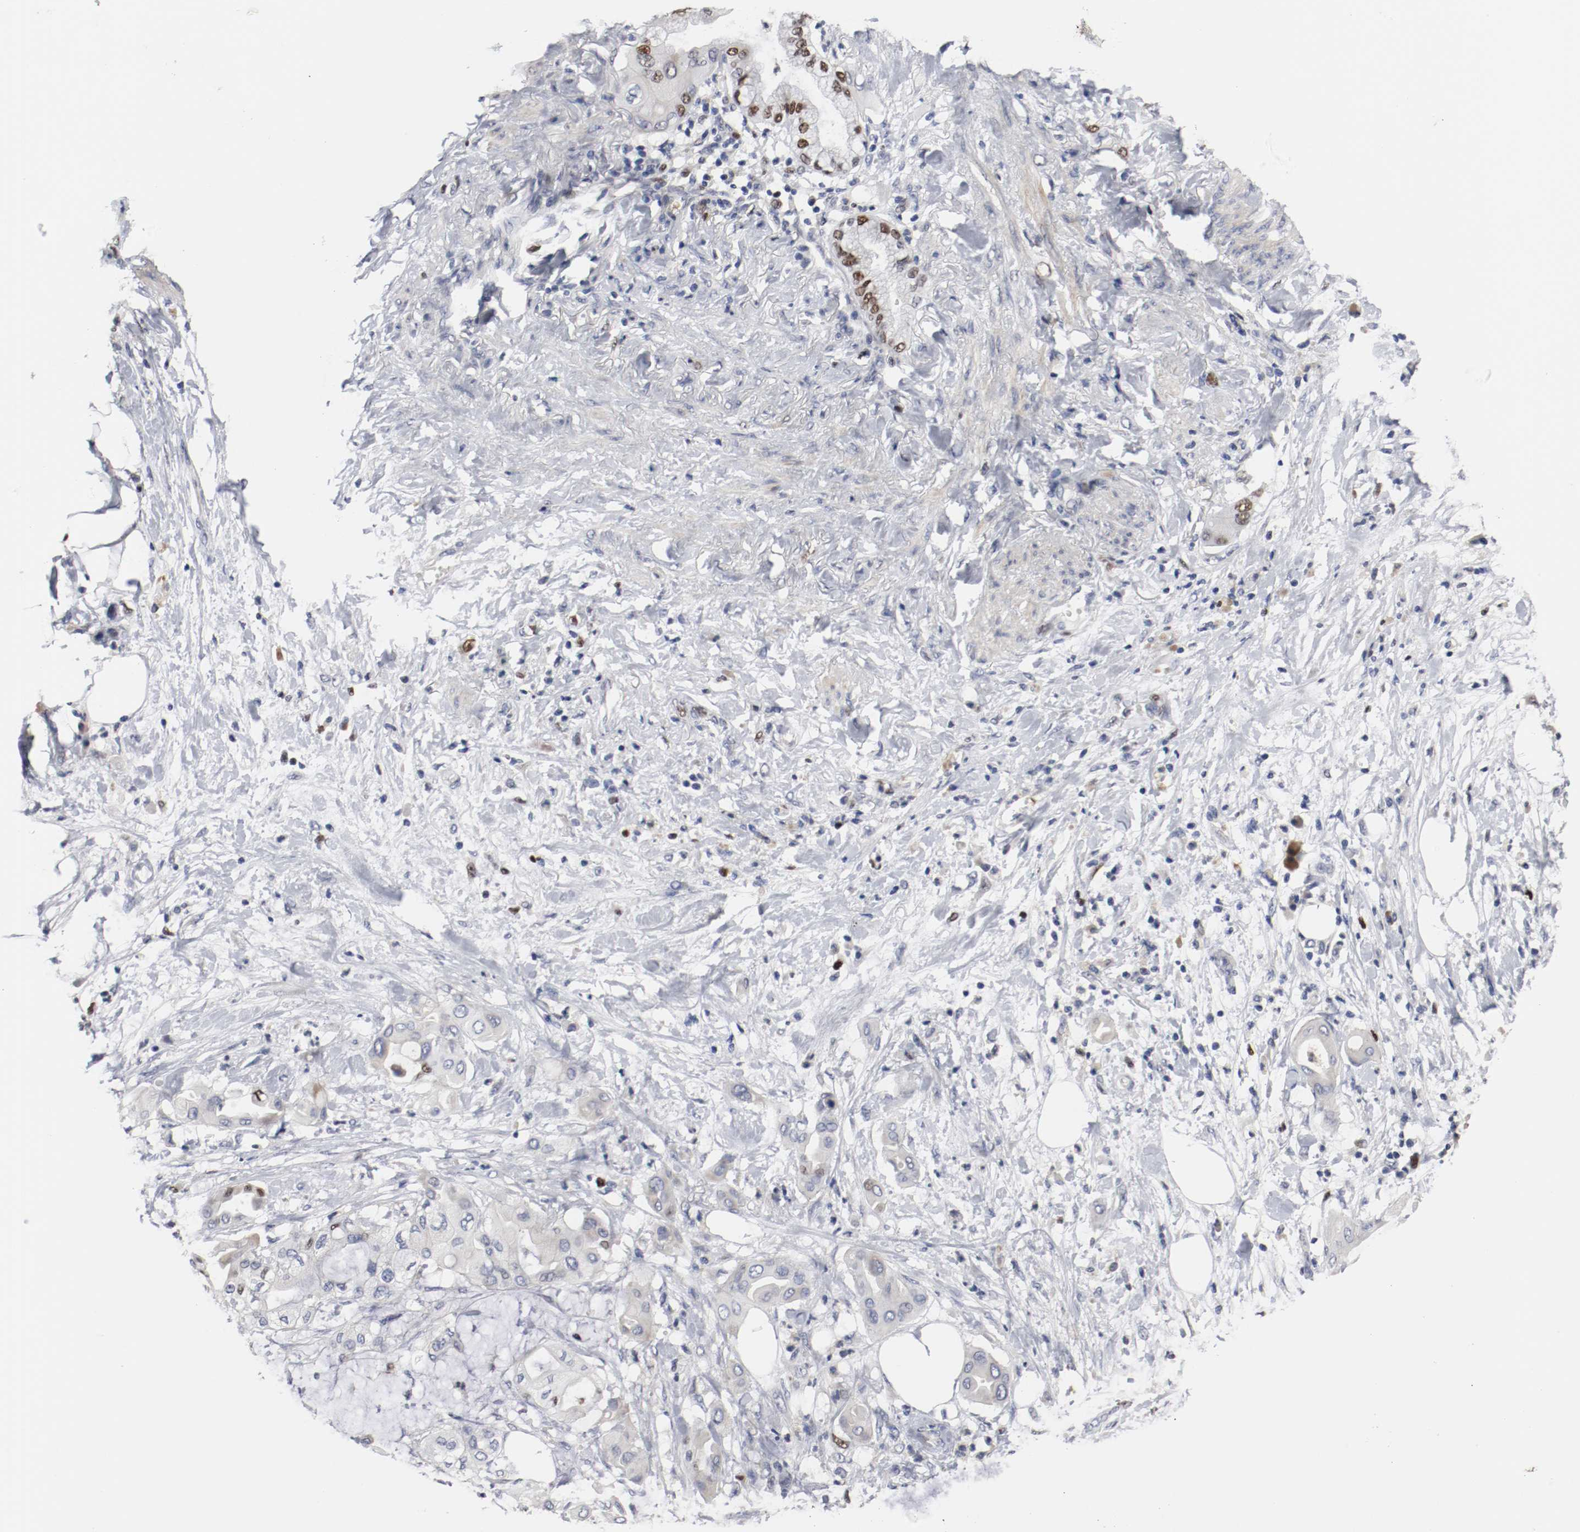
{"staining": {"intensity": "weak", "quantity": "25%-75%", "location": "nuclear"}, "tissue": "pancreatic cancer", "cell_type": "Tumor cells", "image_type": "cancer", "snomed": [{"axis": "morphology", "description": "Adenocarcinoma, NOS"}, {"axis": "morphology", "description": "Adenocarcinoma, metastatic, NOS"}, {"axis": "topography", "description": "Lymph node"}, {"axis": "topography", "description": "Pancreas"}, {"axis": "topography", "description": "Duodenum"}], "caption": "Tumor cells exhibit weak nuclear positivity in about 25%-75% of cells in metastatic adenocarcinoma (pancreatic).", "gene": "MCM6", "patient": {"sex": "female", "age": 64}}